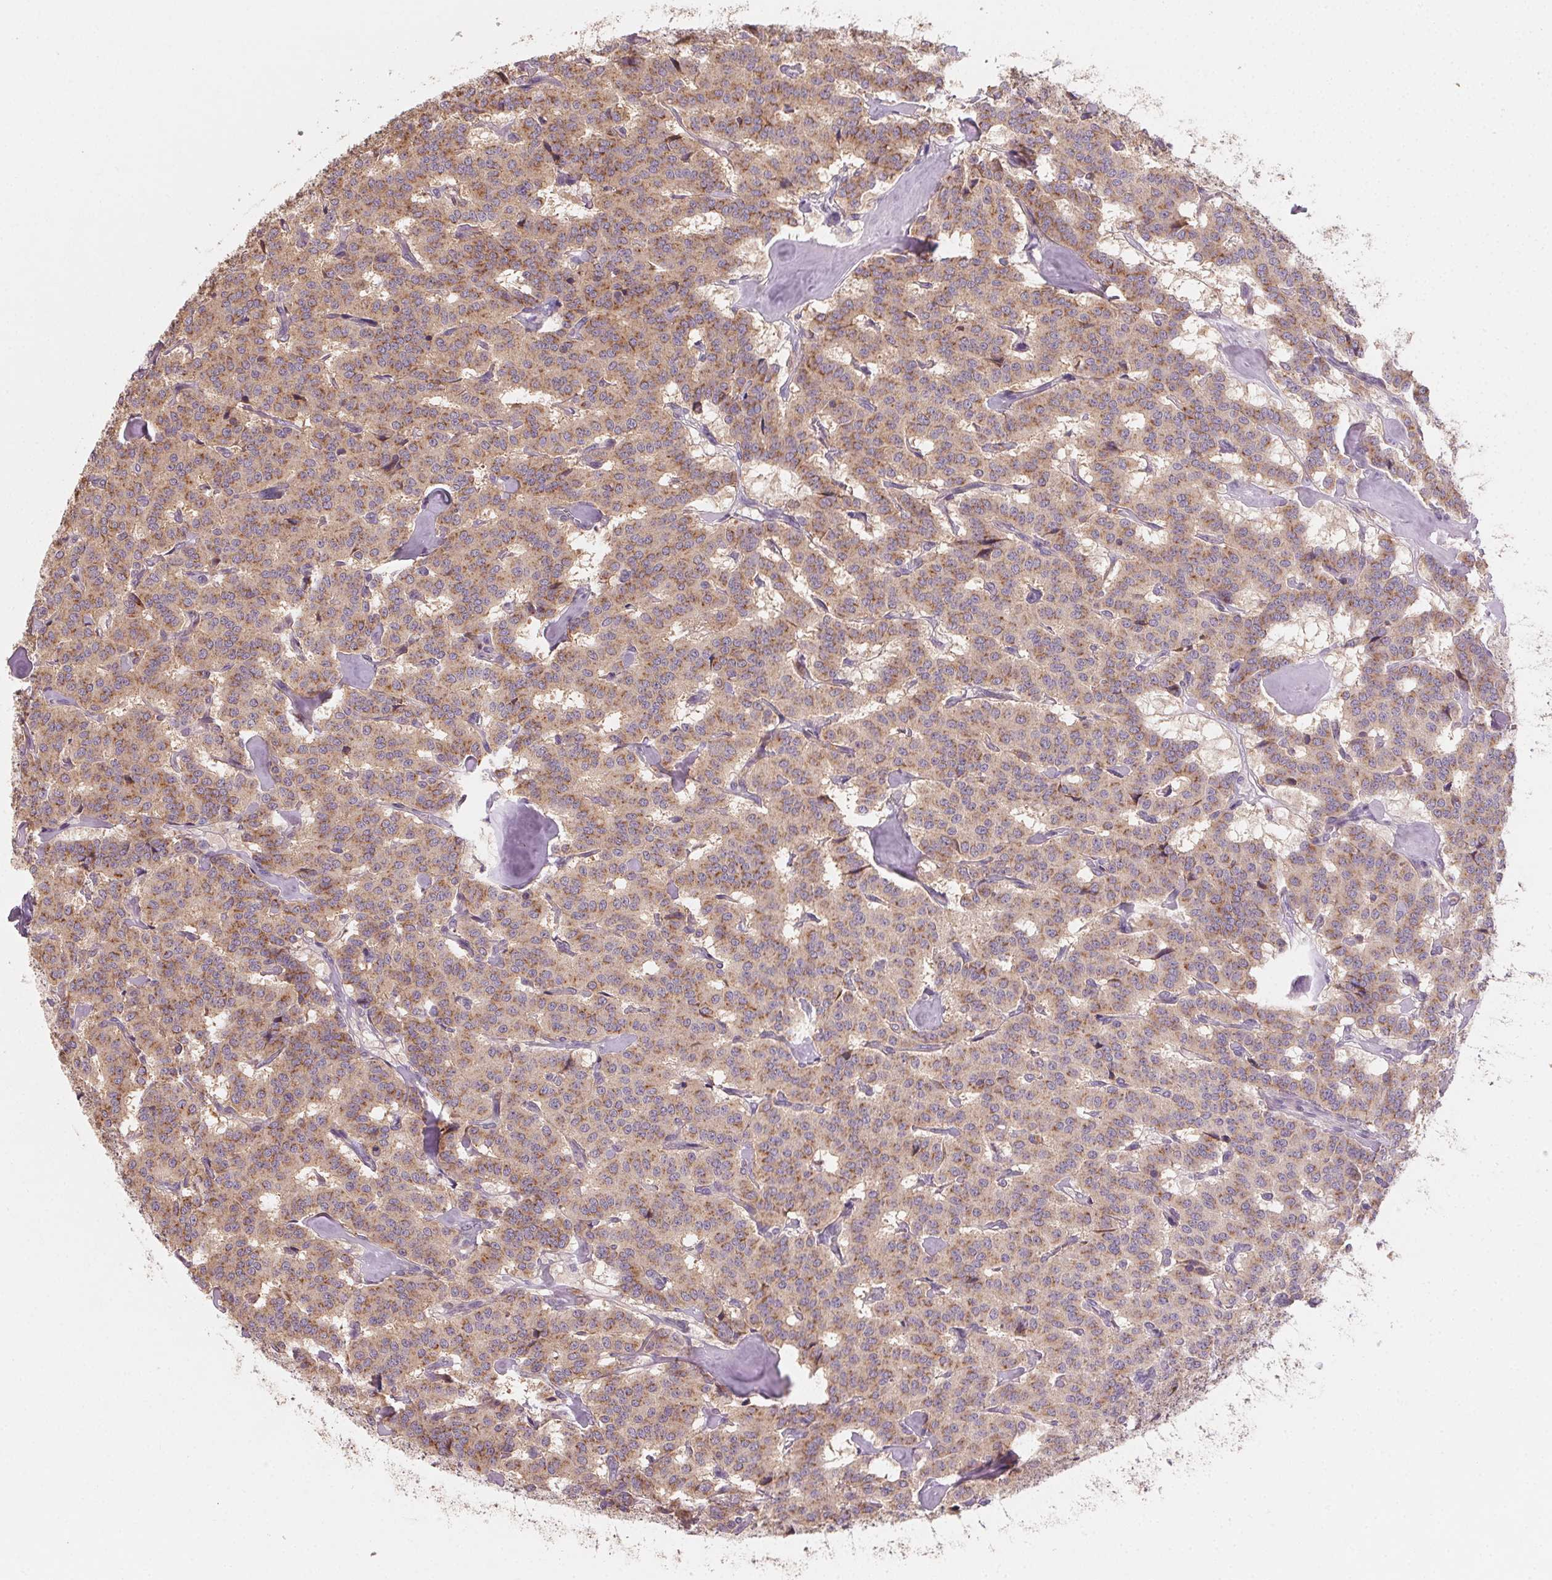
{"staining": {"intensity": "moderate", "quantity": ">75%", "location": "cytoplasmic/membranous"}, "tissue": "carcinoid", "cell_type": "Tumor cells", "image_type": "cancer", "snomed": [{"axis": "morphology", "description": "Carcinoid, malignant, NOS"}, {"axis": "topography", "description": "Lung"}], "caption": "Carcinoid tissue reveals moderate cytoplasmic/membranous expression in about >75% of tumor cells (Stains: DAB (3,3'-diaminobenzidine) in brown, nuclei in blue, Microscopy: brightfield microscopy at high magnification).", "gene": "AP1S1", "patient": {"sex": "female", "age": 46}}